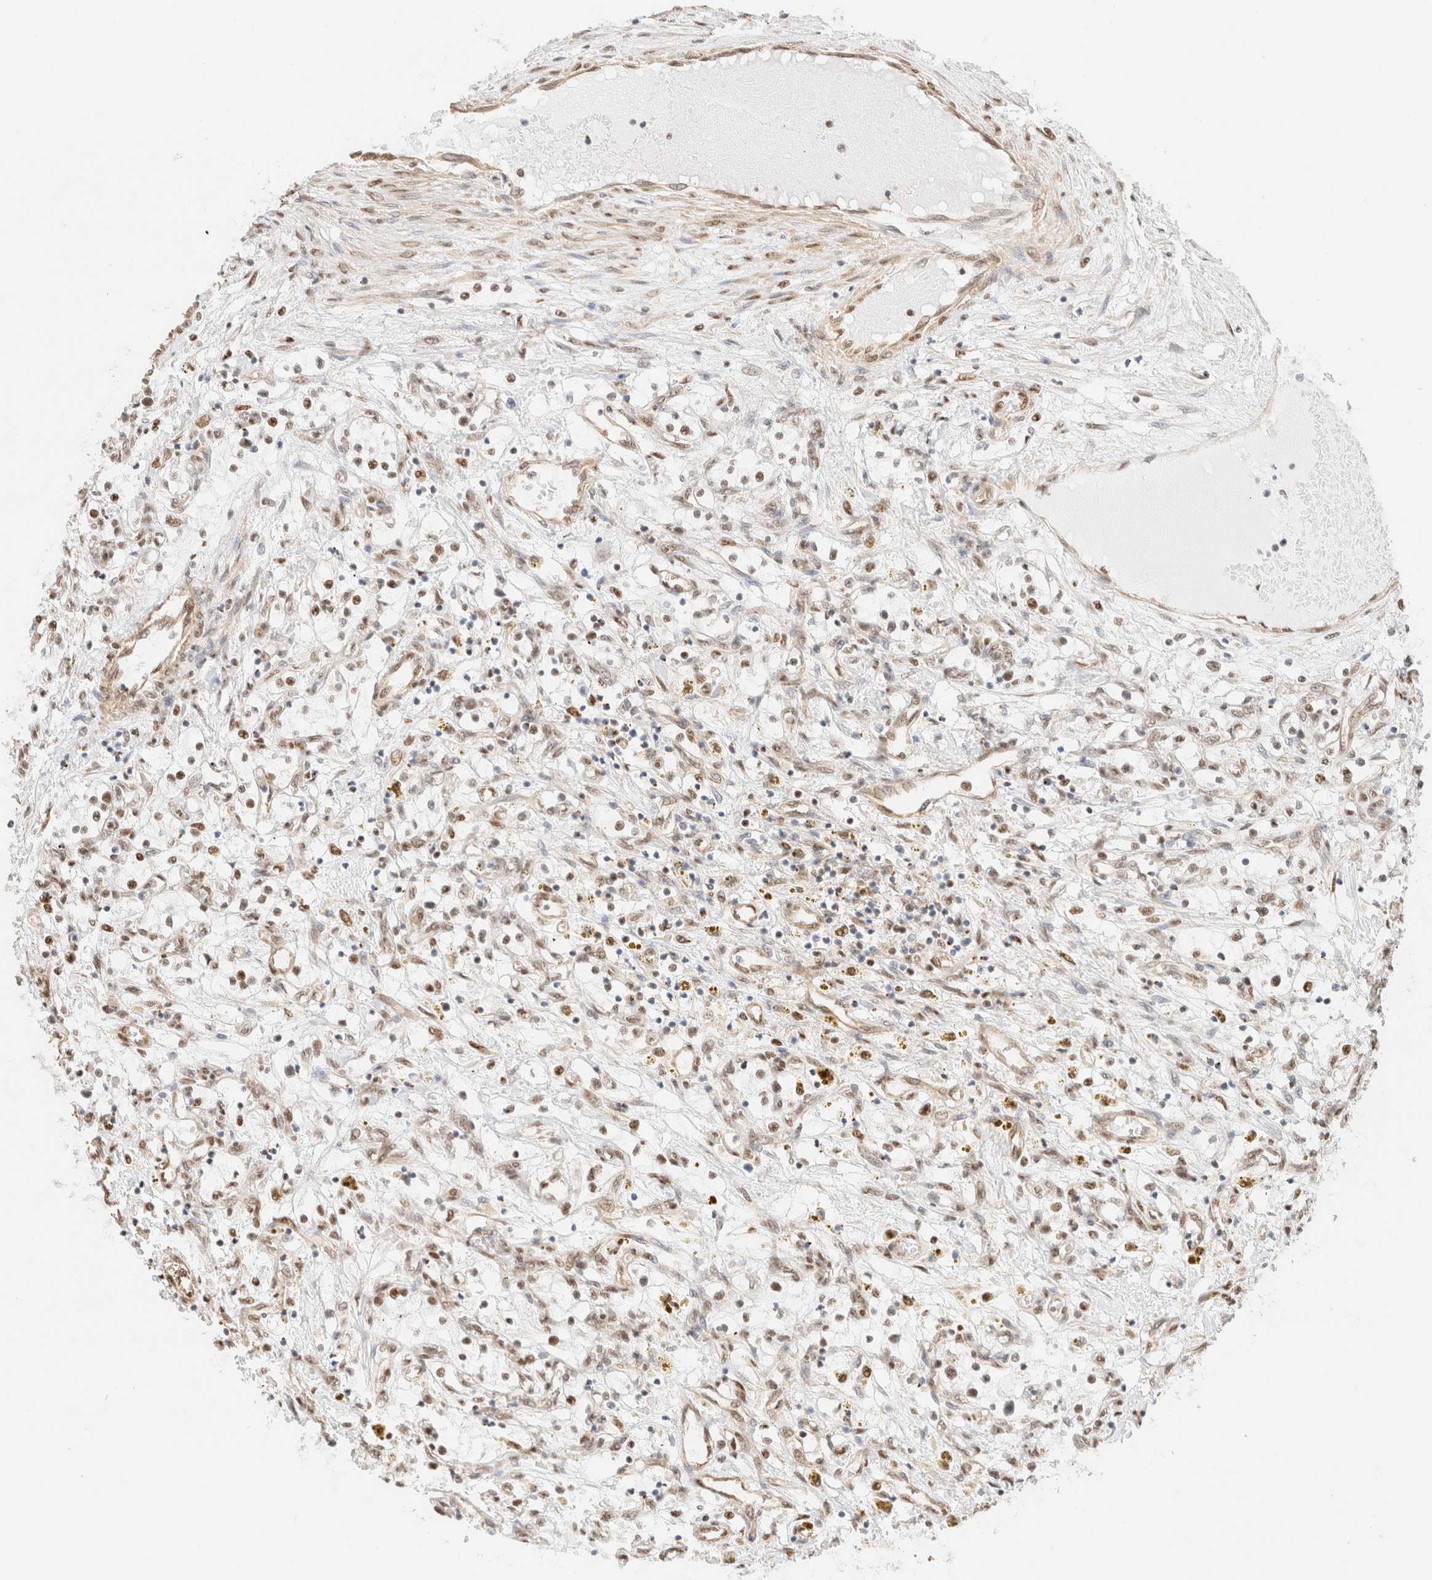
{"staining": {"intensity": "moderate", "quantity": ">75%", "location": "nuclear"}, "tissue": "renal cancer", "cell_type": "Tumor cells", "image_type": "cancer", "snomed": [{"axis": "morphology", "description": "Adenocarcinoma, NOS"}, {"axis": "topography", "description": "Kidney"}], "caption": "Moderate nuclear positivity for a protein is identified in about >75% of tumor cells of renal cancer using IHC.", "gene": "ARID5A", "patient": {"sex": "male", "age": 68}}